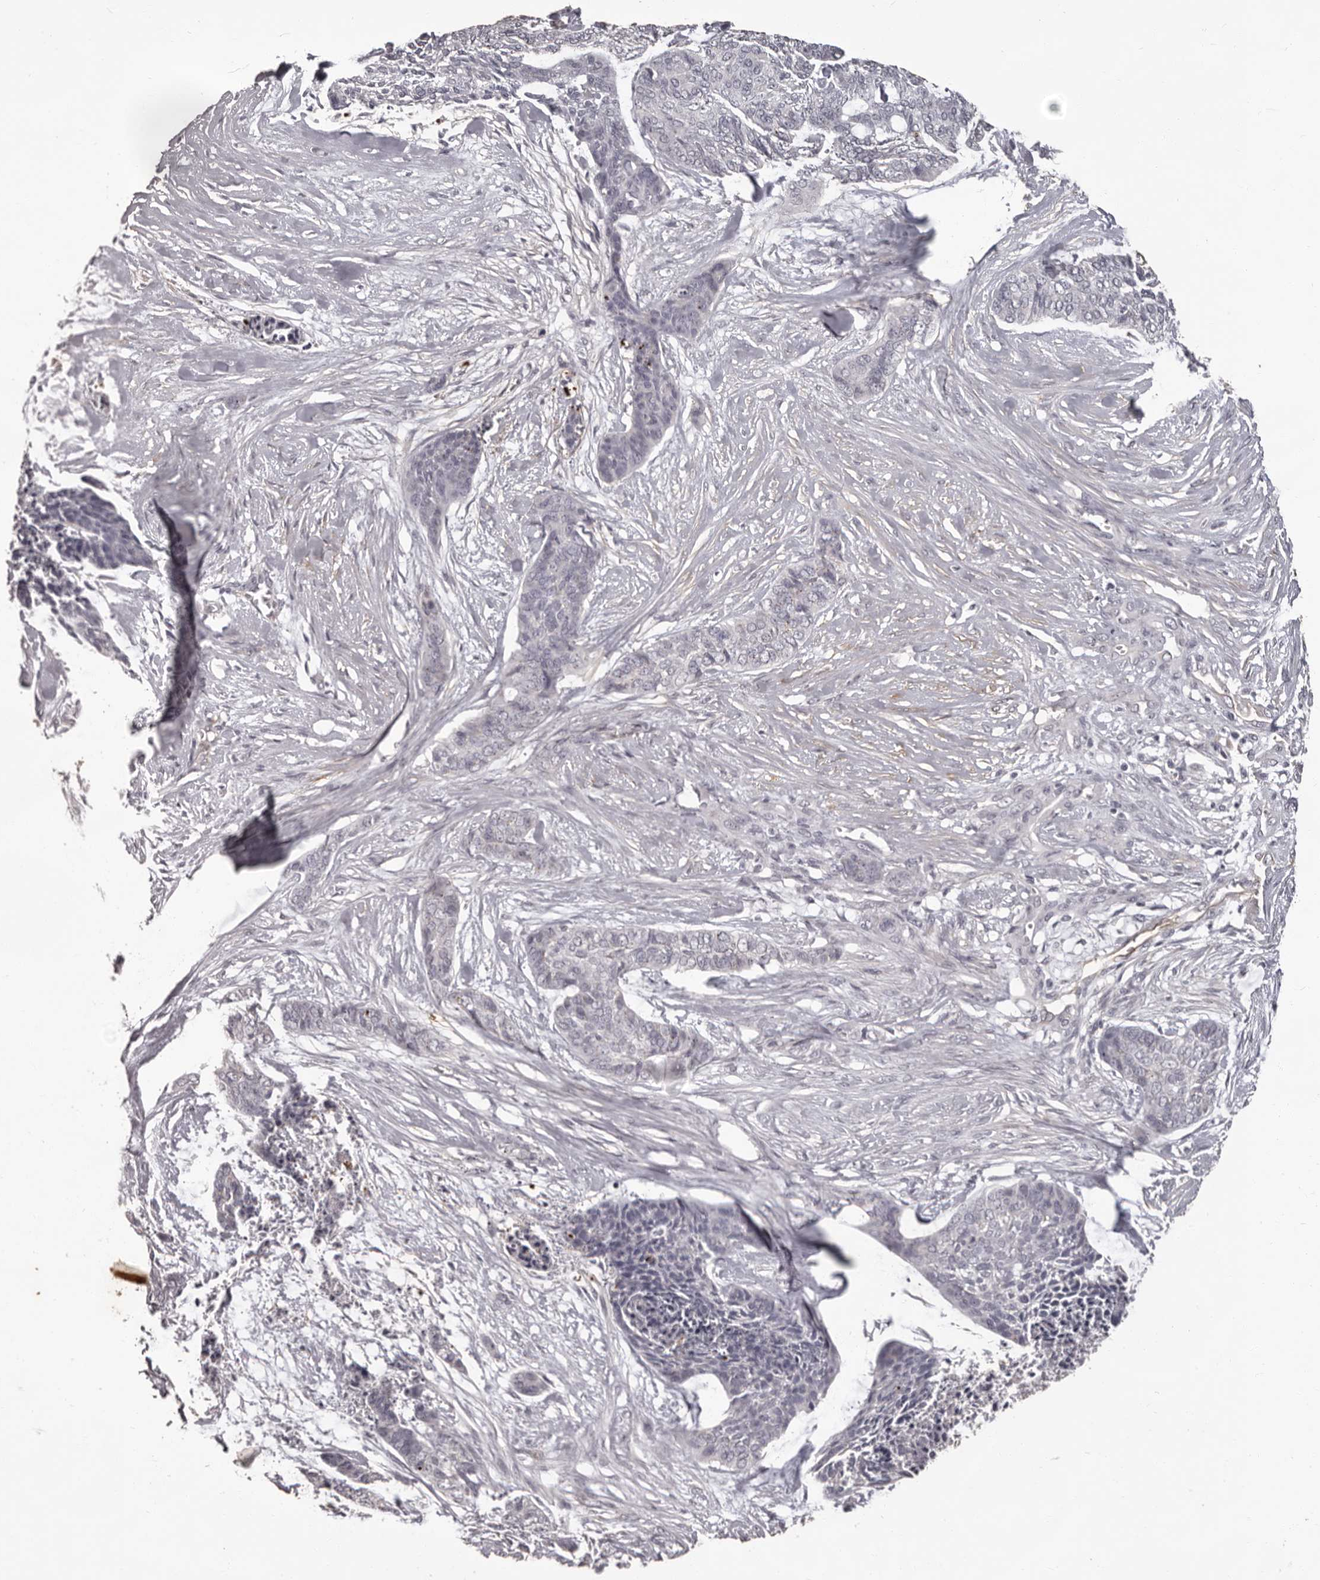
{"staining": {"intensity": "negative", "quantity": "none", "location": "none"}, "tissue": "skin cancer", "cell_type": "Tumor cells", "image_type": "cancer", "snomed": [{"axis": "morphology", "description": "Basal cell carcinoma"}, {"axis": "topography", "description": "Skin"}], "caption": "High power microscopy micrograph of an immunohistochemistry (IHC) histopathology image of basal cell carcinoma (skin), revealing no significant expression in tumor cells.", "gene": "GPR78", "patient": {"sex": "female", "age": 64}}